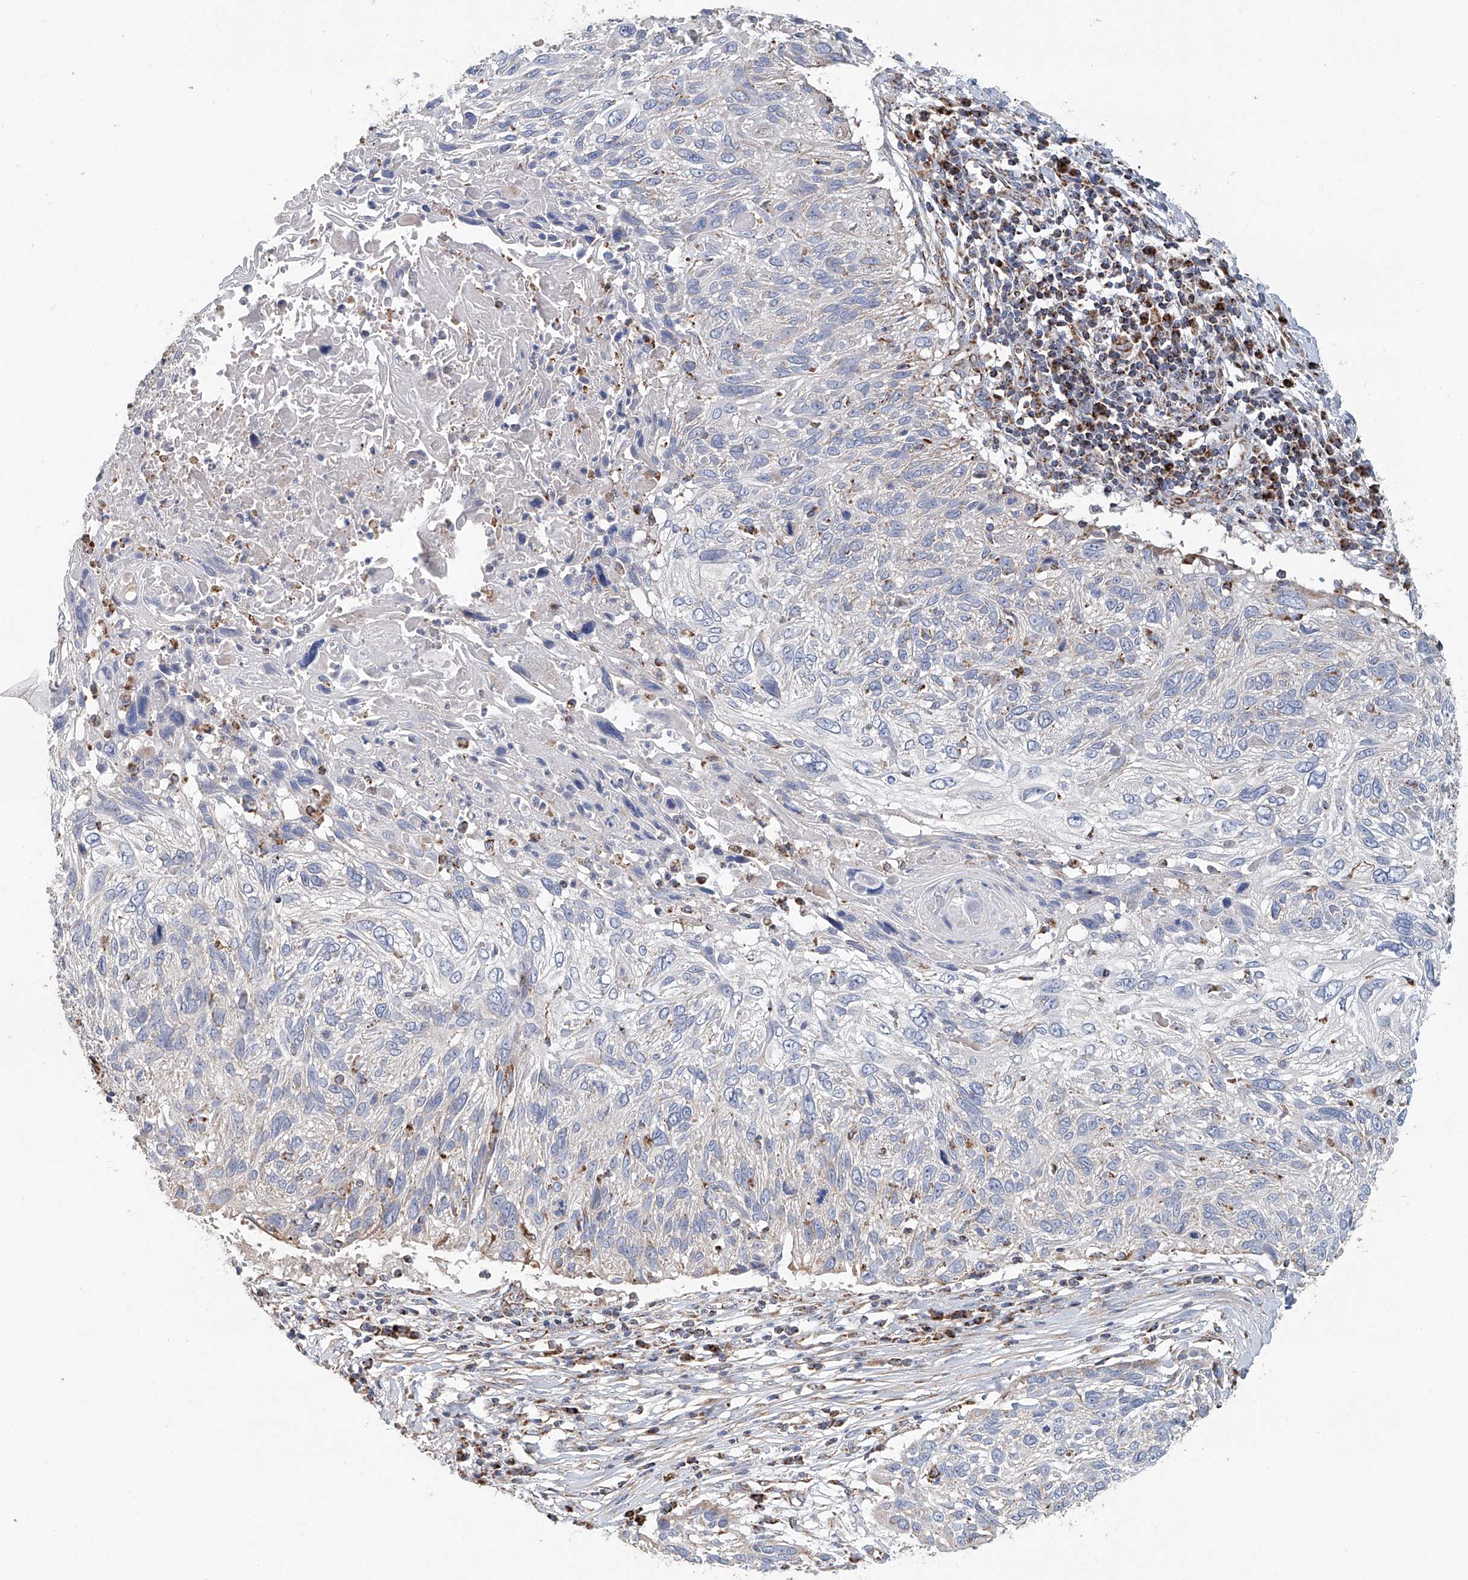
{"staining": {"intensity": "negative", "quantity": "none", "location": "none"}, "tissue": "cervical cancer", "cell_type": "Tumor cells", "image_type": "cancer", "snomed": [{"axis": "morphology", "description": "Squamous cell carcinoma, NOS"}, {"axis": "topography", "description": "Cervix"}], "caption": "Squamous cell carcinoma (cervical) was stained to show a protein in brown. There is no significant expression in tumor cells. (DAB immunohistochemistry (IHC) with hematoxylin counter stain).", "gene": "MCL1", "patient": {"sex": "female", "age": 51}}